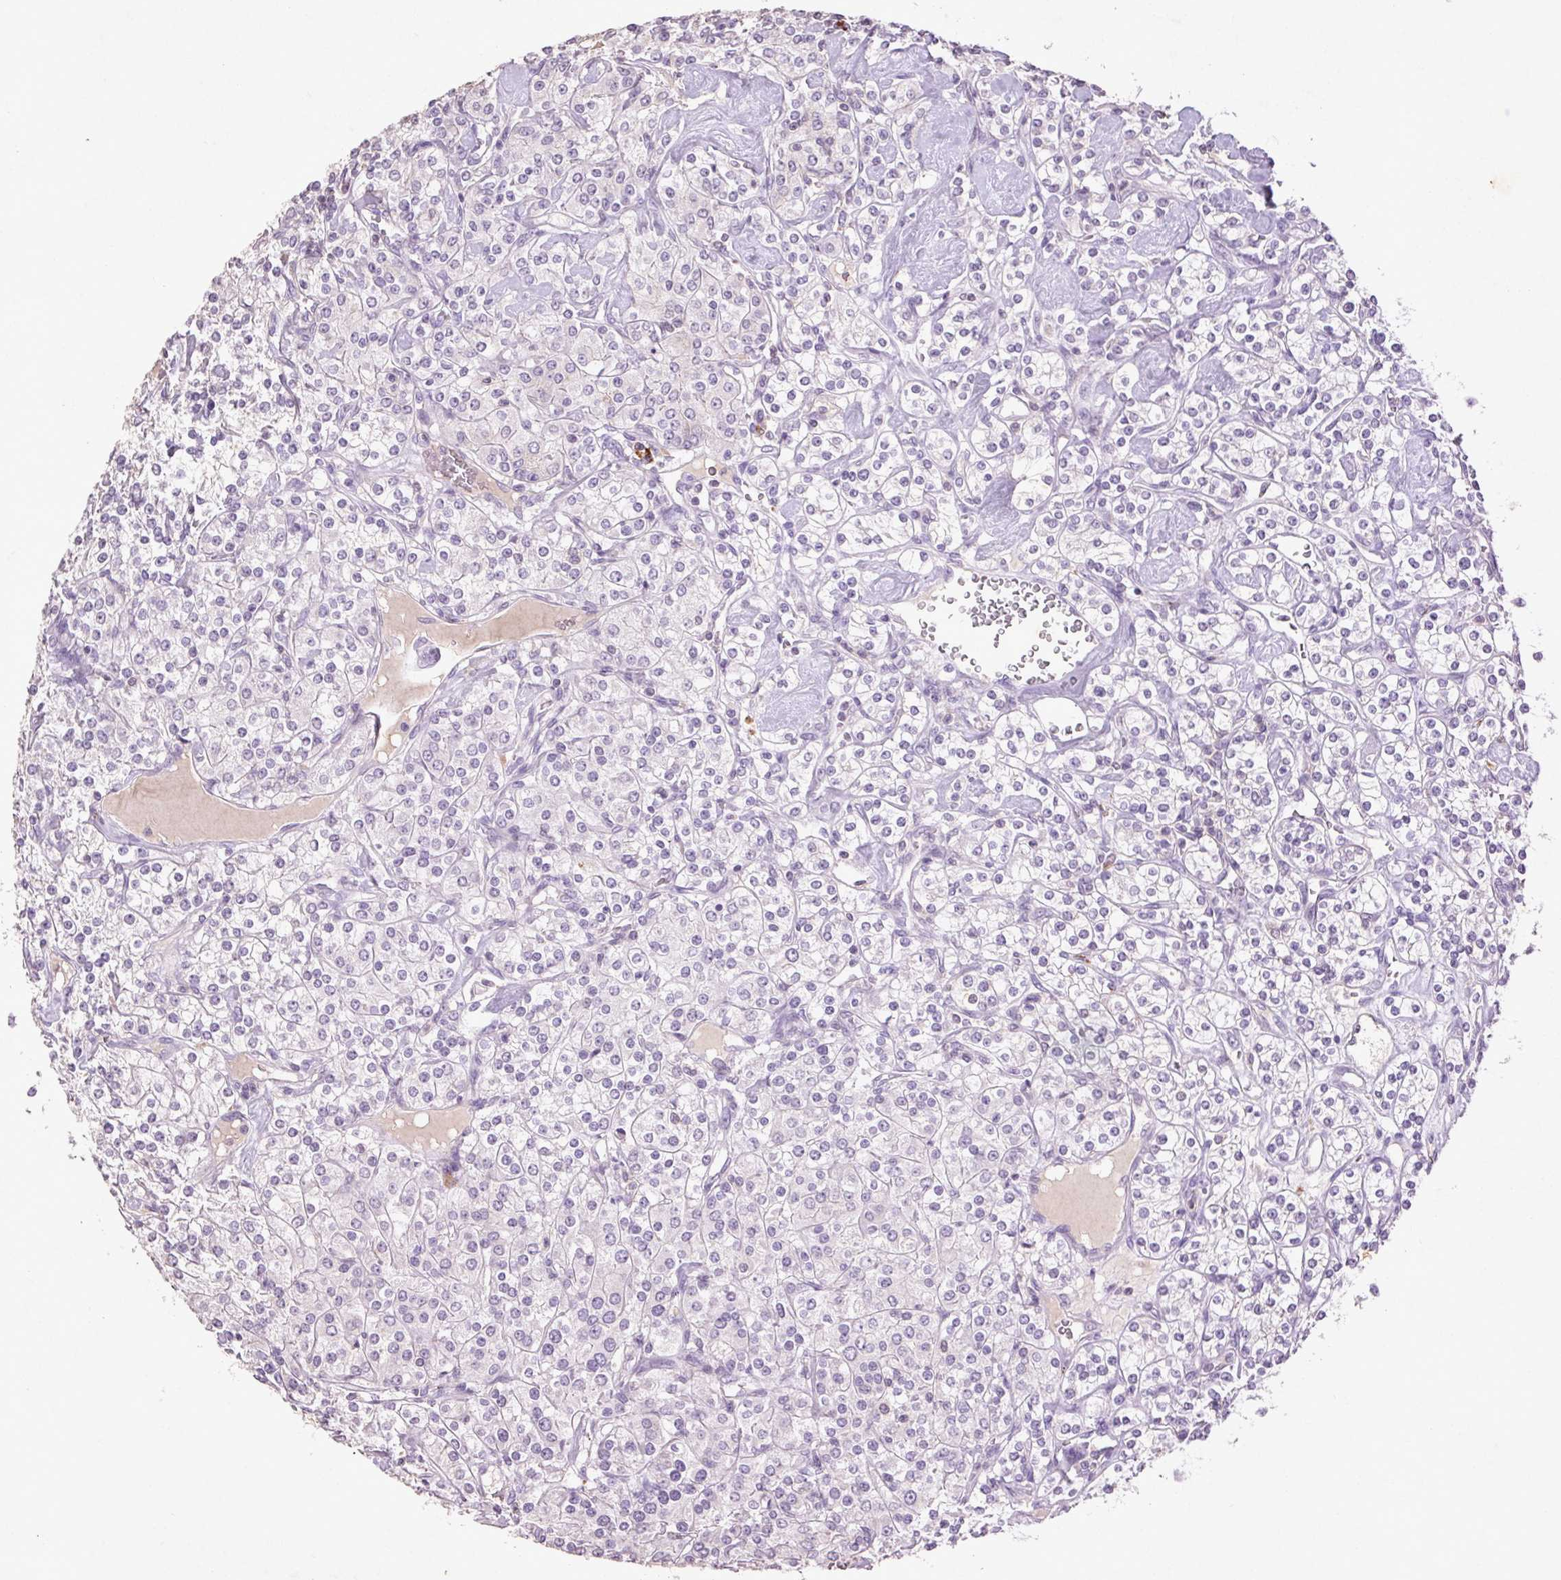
{"staining": {"intensity": "negative", "quantity": "none", "location": "none"}, "tissue": "renal cancer", "cell_type": "Tumor cells", "image_type": "cancer", "snomed": [{"axis": "morphology", "description": "Adenocarcinoma, NOS"}, {"axis": "topography", "description": "Kidney"}], "caption": "Renal adenocarcinoma stained for a protein using IHC demonstrates no staining tumor cells.", "gene": "FNDC7", "patient": {"sex": "male", "age": 77}}